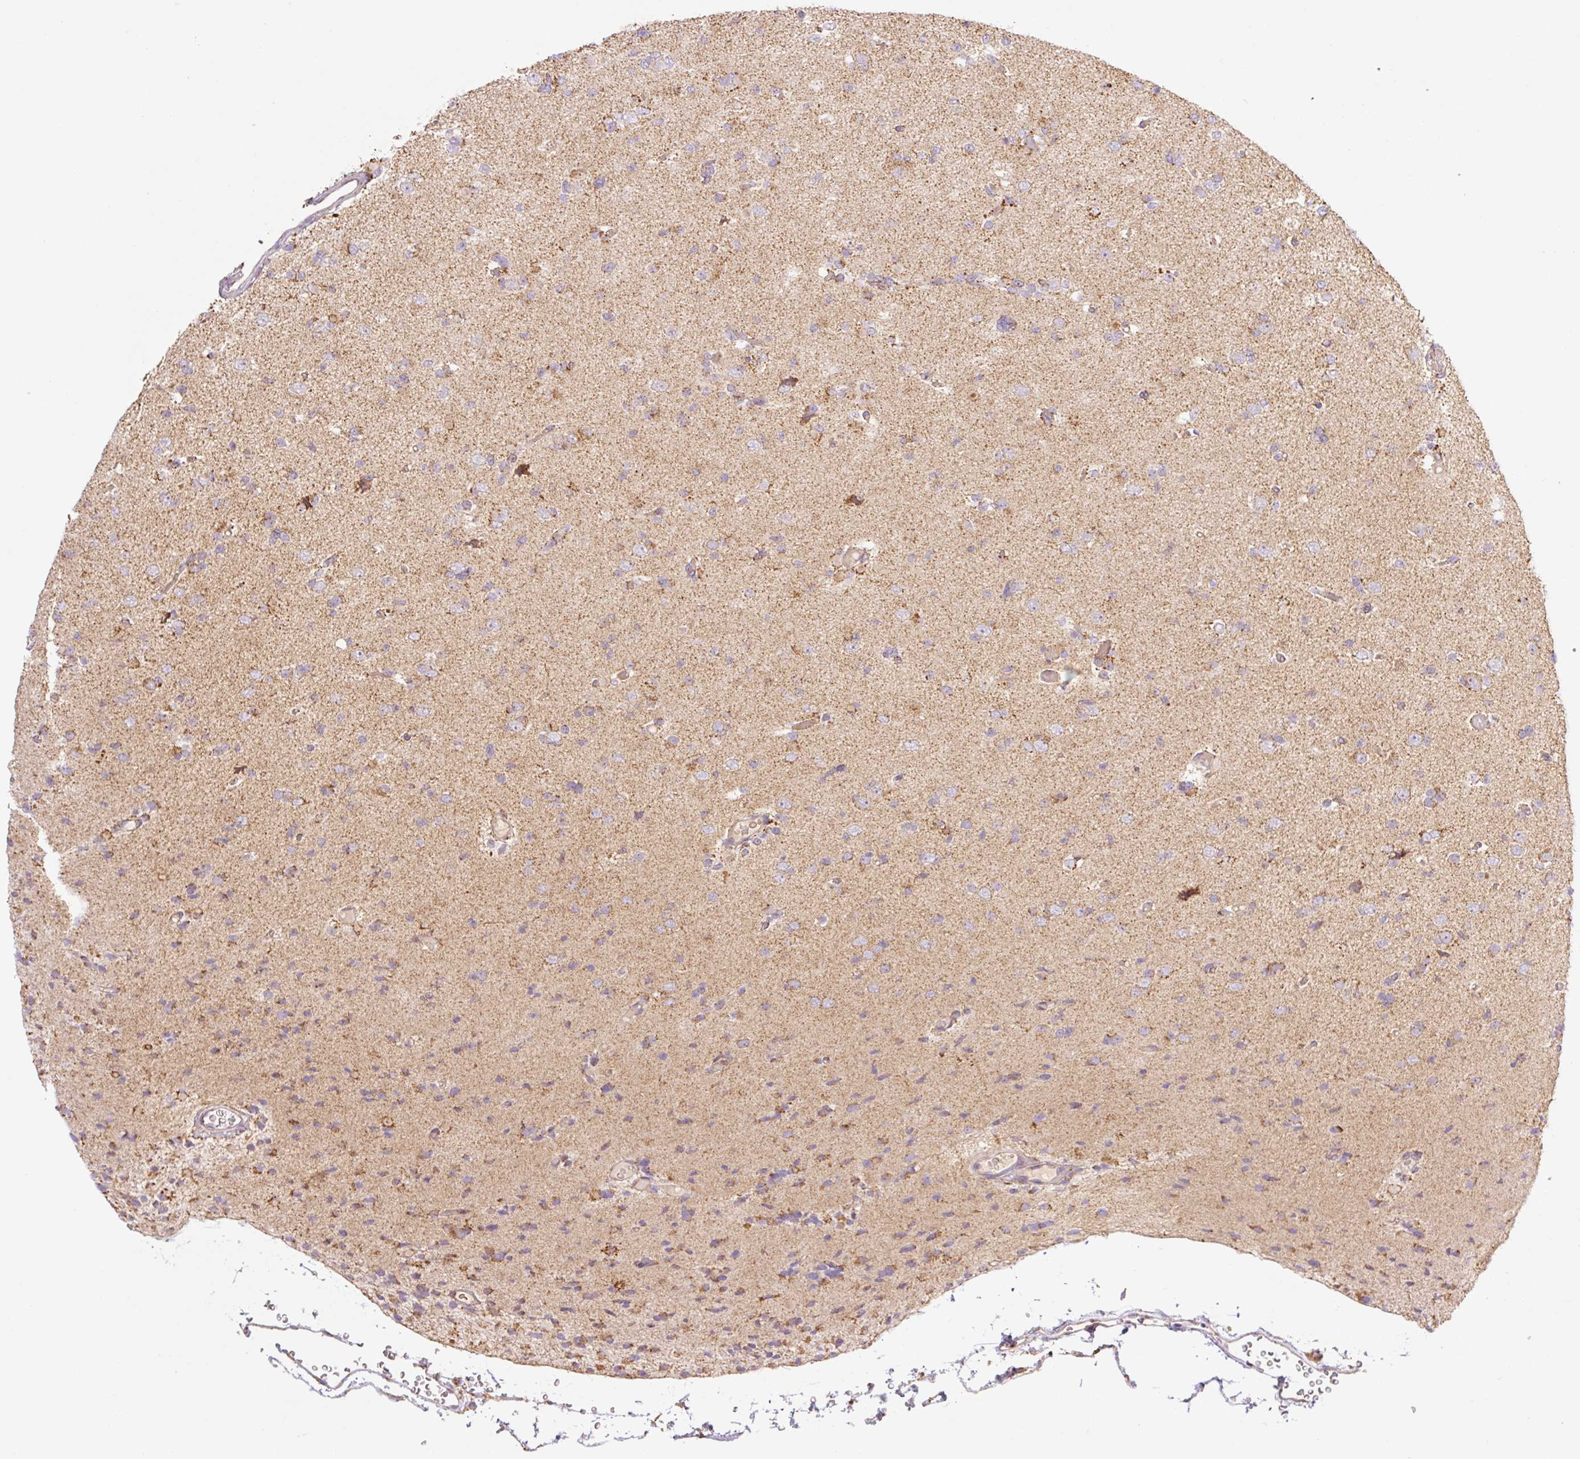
{"staining": {"intensity": "moderate", "quantity": "<25%", "location": "cytoplasmic/membranous"}, "tissue": "glioma", "cell_type": "Tumor cells", "image_type": "cancer", "snomed": [{"axis": "morphology", "description": "Glioma, malignant, Low grade"}, {"axis": "topography", "description": "Brain"}], "caption": "IHC (DAB (3,3'-diaminobenzidine)) staining of glioma exhibits moderate cytoplasmic/membranous protein staining in approximately <25% of tumor cells.", "gene": "GOSR2", "patient": {"sex": "female", "age": 22}}